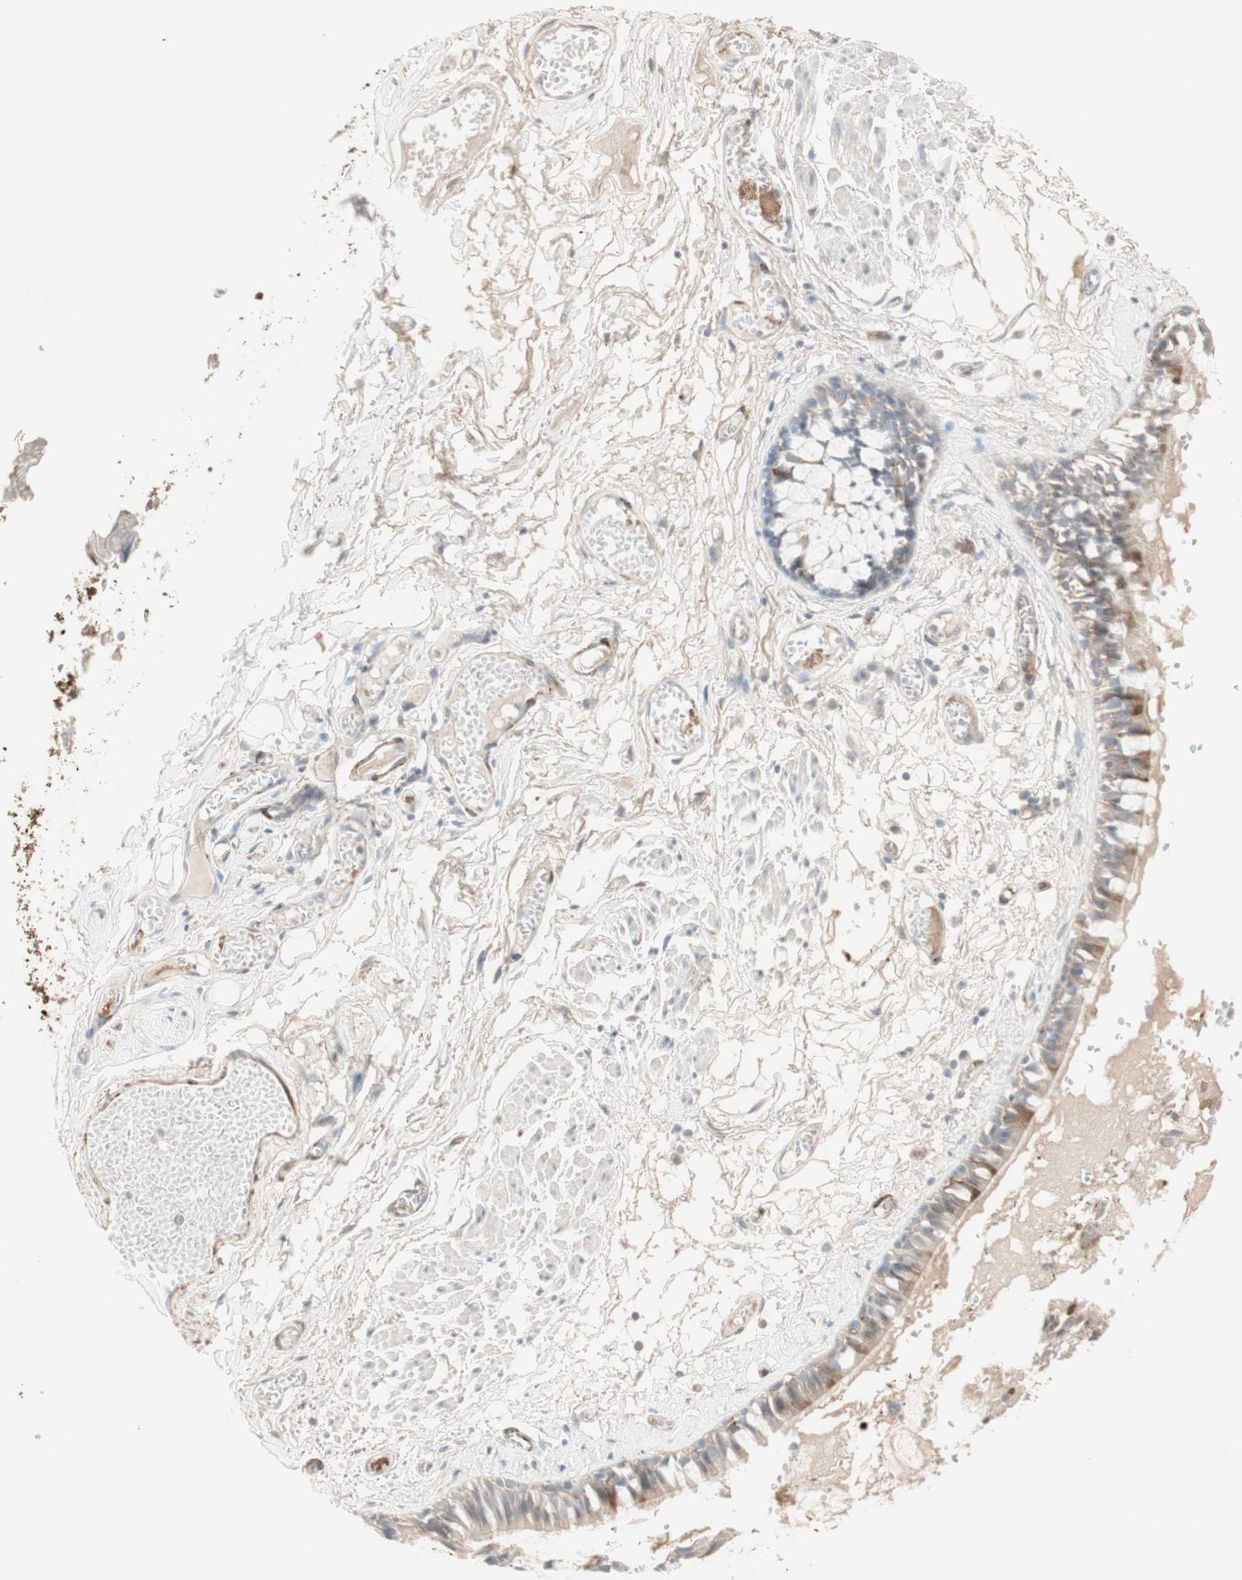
{"staining": {"intensity": "moderate", "quantity": ">75%", "location": "cytoplasmic/membranous"}, "tissue": "bronchus", "cell_type": "Respiratory epithelial cells", "image_type": "normal", "snomed": [{"axis": "morphology", "description": "Normal tissue, NOS"}, {"axis": "morphology", "description": "Inflammation, NOS"}, {"axis": "topography", "description": "Cartilage tissue"}, {"axis": "topography", "description": "Lung"}], "caption": "Immunohistochemistry of unremarkable human bronchus reveals medium levels of moderate cytoplasmic/membranous expression in approximately >75% of respiratory epithelial cells.", "gene": "MUC3A", "patient": {"sex": "male", "age": 71}}